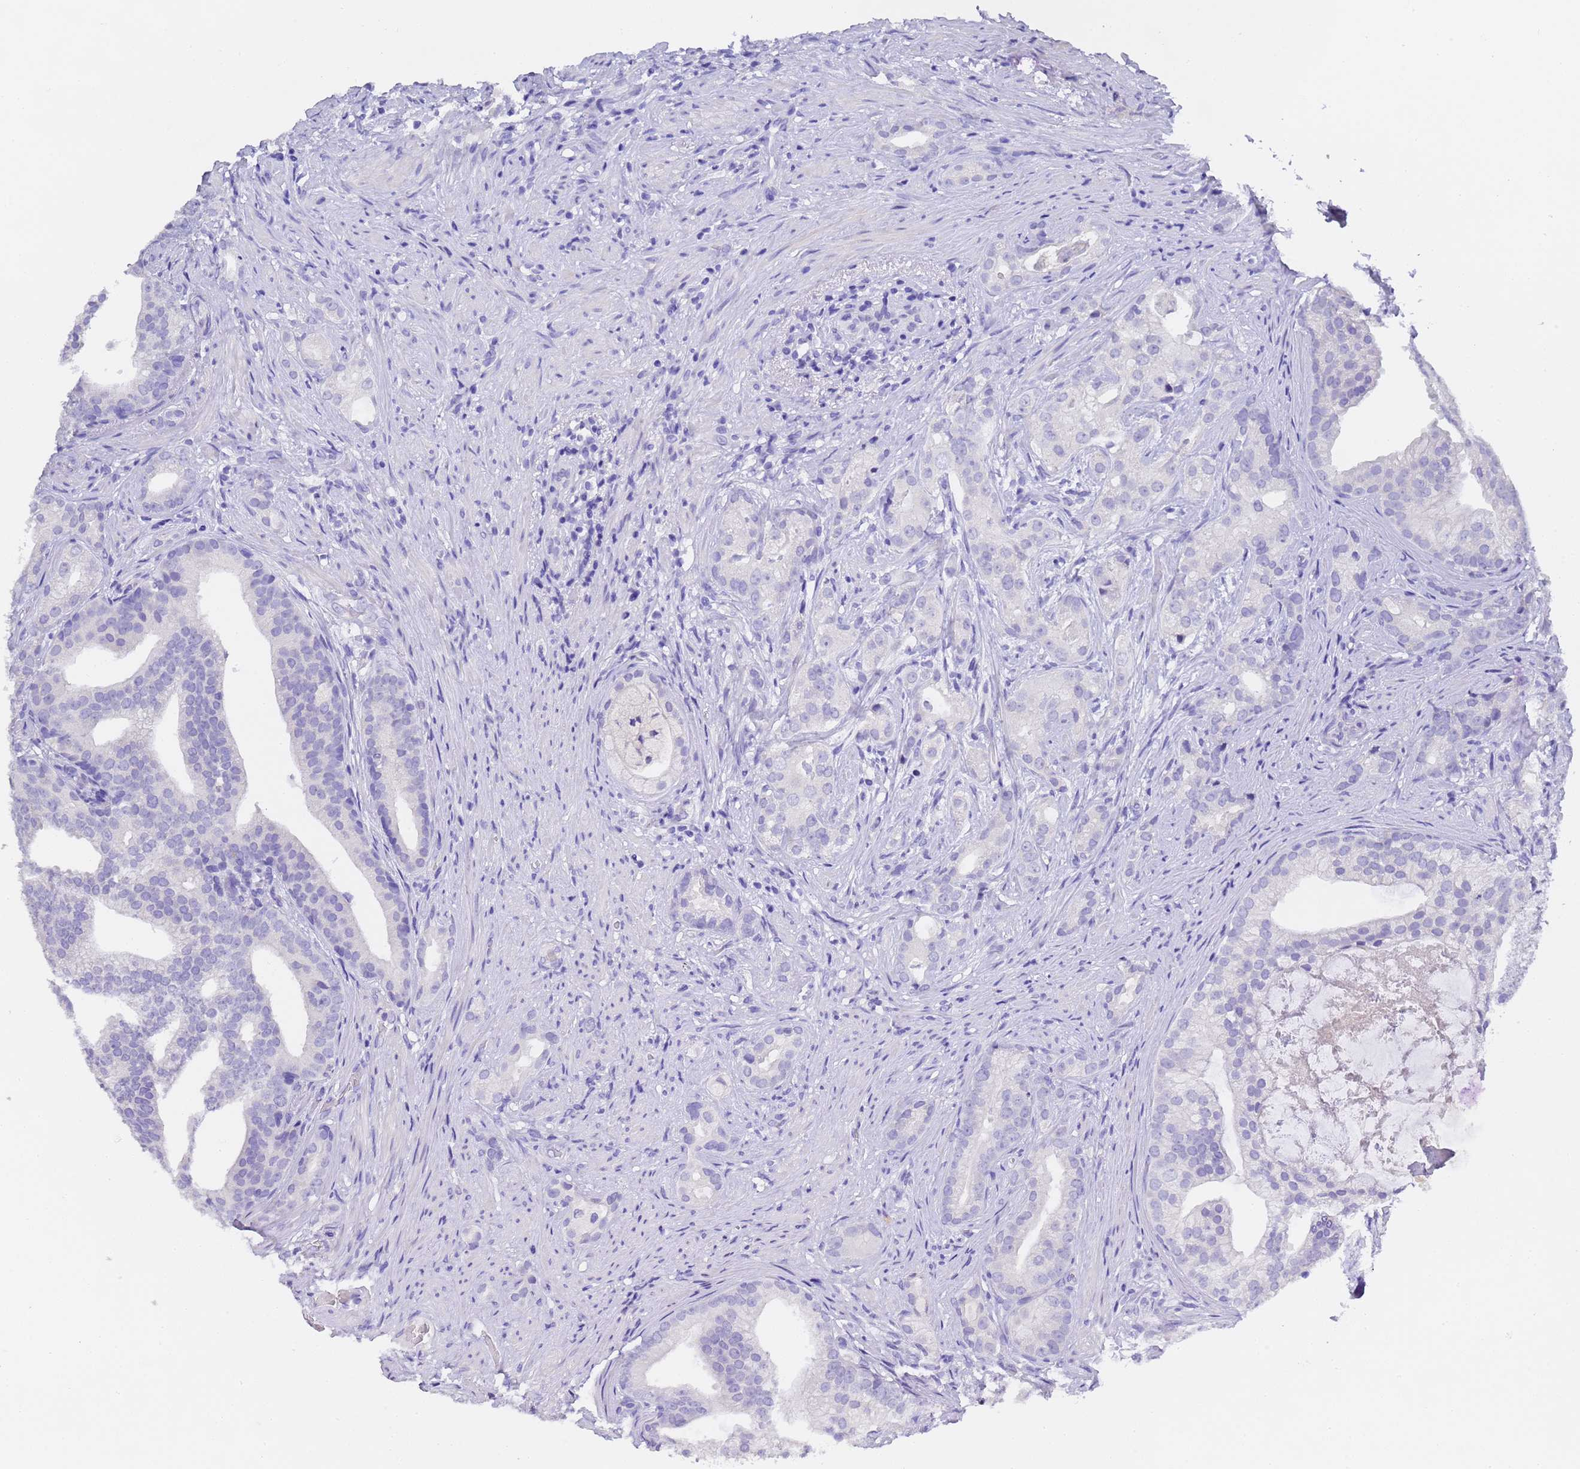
{"staining": {"intensity": "negative", "quantity": "none", "location": "none"}, "tissue": "prostate cancer", "cell_type": "Tumor cells", "image_type": "cancer", "snomed": [{"axis": "morphology", "description": "Adenocarcinoma, Low grade"}, {"axis": "topography", "description": "Prostate"}], "caption": "The micrograph reveals no staining of tumor cells in prostate adenocarcinoma (low-grade).", "gene": "GABRA1", "patient": {"sex": "male", "age": 71}}